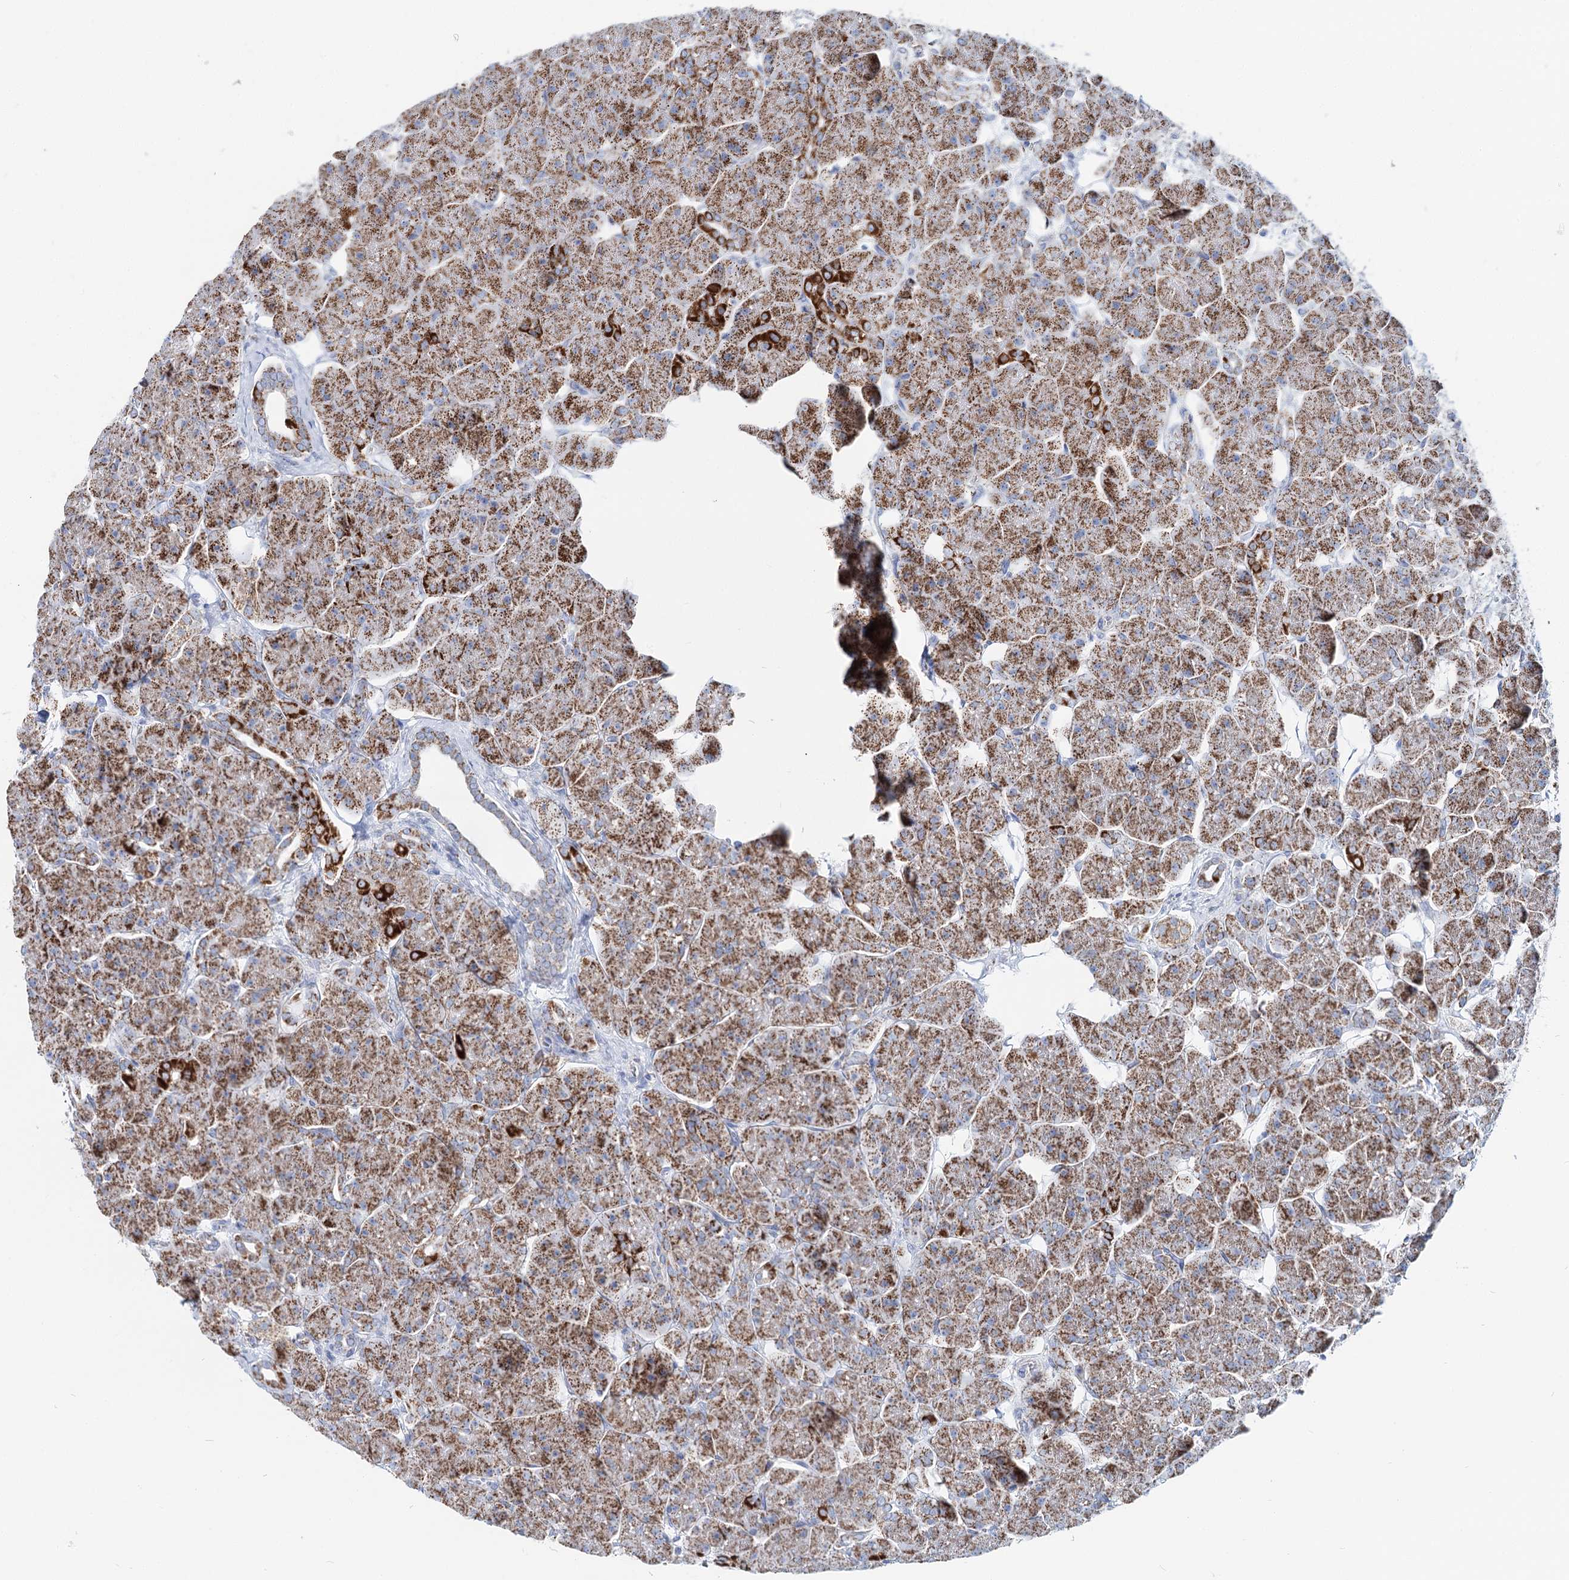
{"staining": {"intensity": "strong", "quantity": "25%-75%", "location": "cytoplasmic/membranous"}, "tissue": "pancreas", "cell_type": "Exocrine glandular cells", "image_type": "normal", "snomed": [{"axis": "morphology", "description": "Normal tissue, NOS"}, {"axis": "topography", "description": "Pancreas"}], "caption": "Protein expression analysis of benign human pancreas reveals strong cytoplasmic/membranous staining in approximately 25%-75% of exocrine glandular cells.", "gene": "MCCC2", "patient": {"sex": "male", "age": 66}}